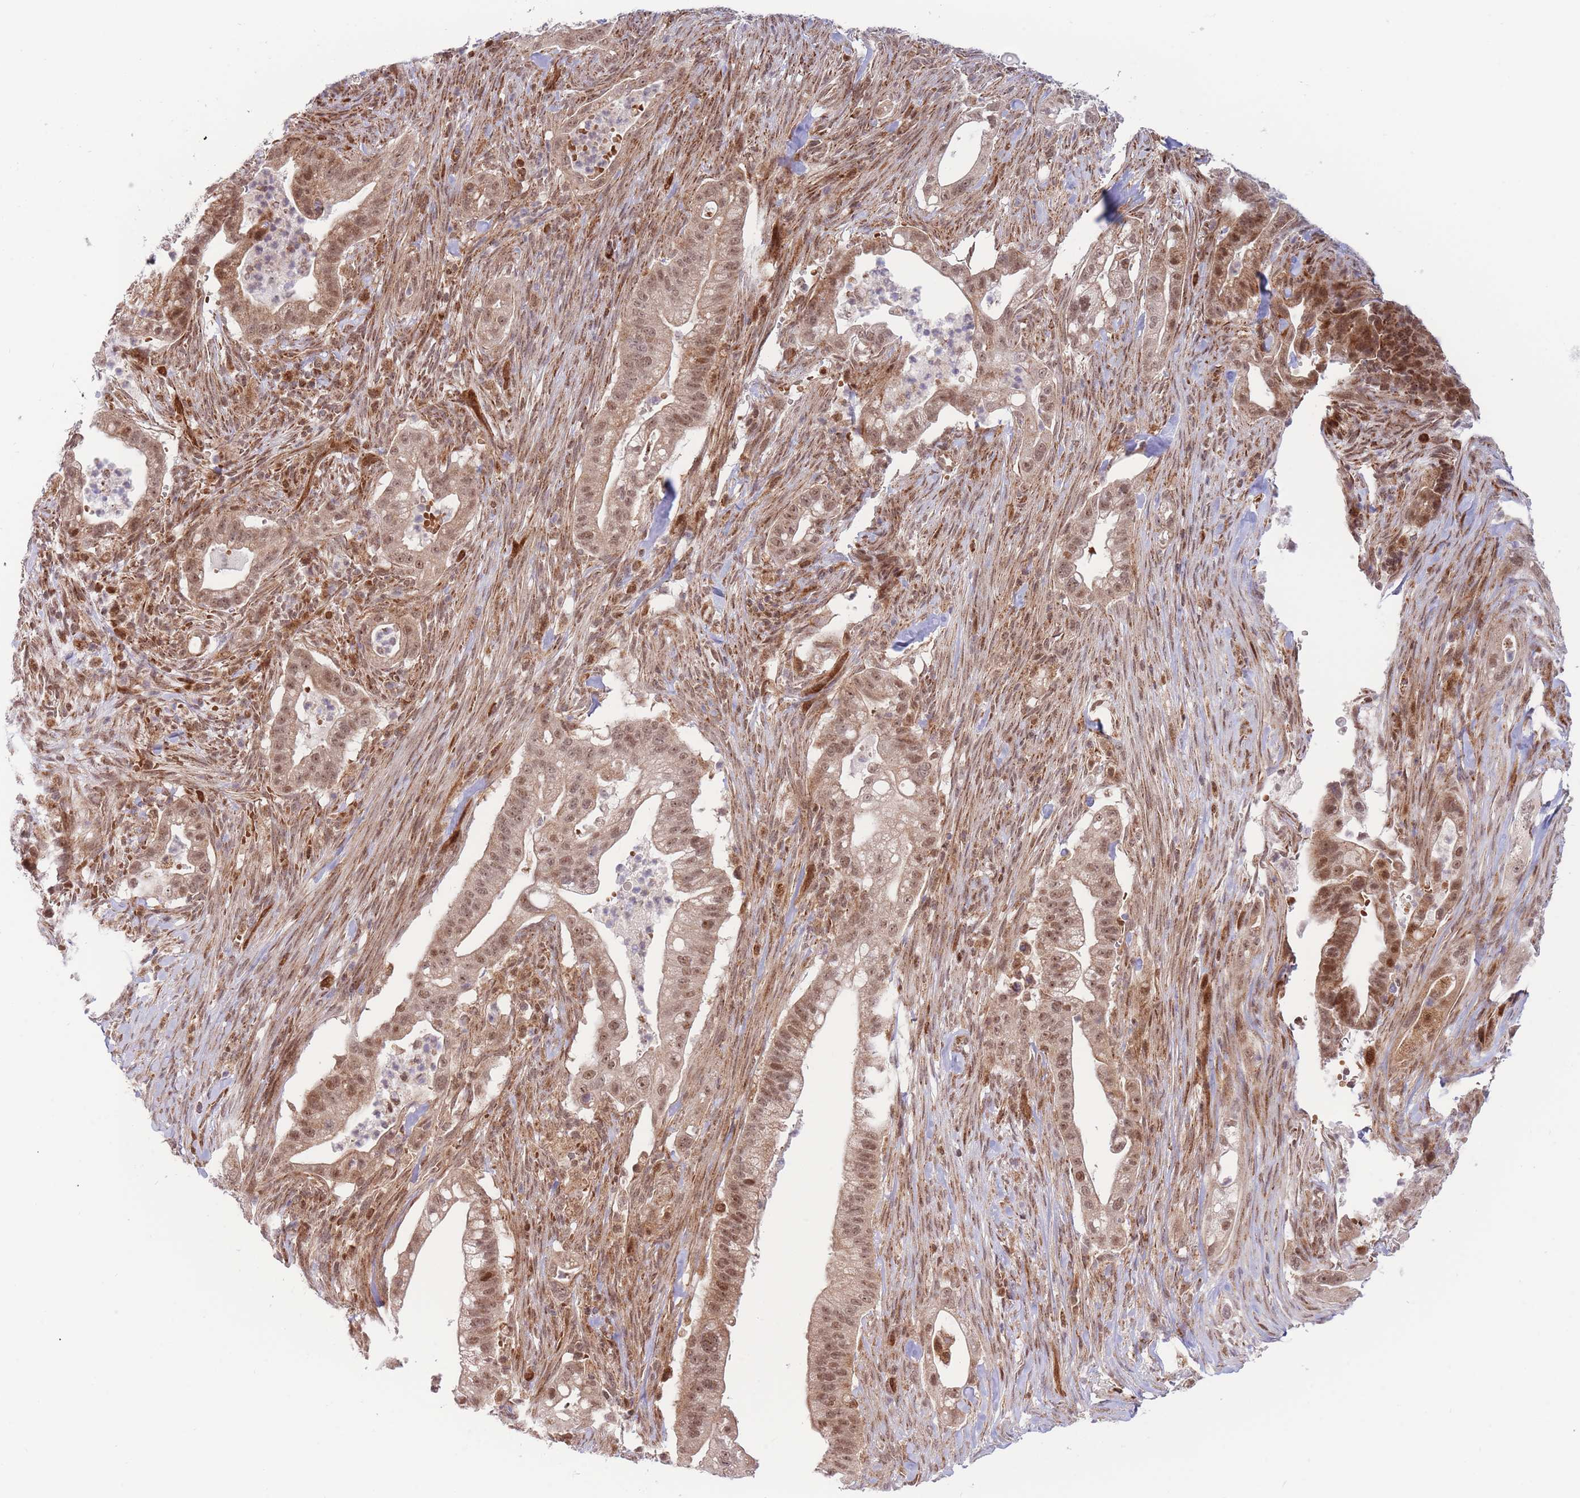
{"staining": {"intensity": "moderate", "quantity": ">75%", "location": "nuclear"}, "tissue": "pancreatic cancer", "cell_type": "Tumor cells", "image_type": "cancer", "snomed": [{"axis": "morphology", "description": "Adenocarcinoma, NOS"}, {"axis": "topography", "description": "Pancreas"}], "caption": "A brown stain shows moderate nuclear expression of a protein in pancreatic adenocarcinoma tumor cells.", "gene": "BOD1L1", "patient": {"sex": "male", "age": 44}}